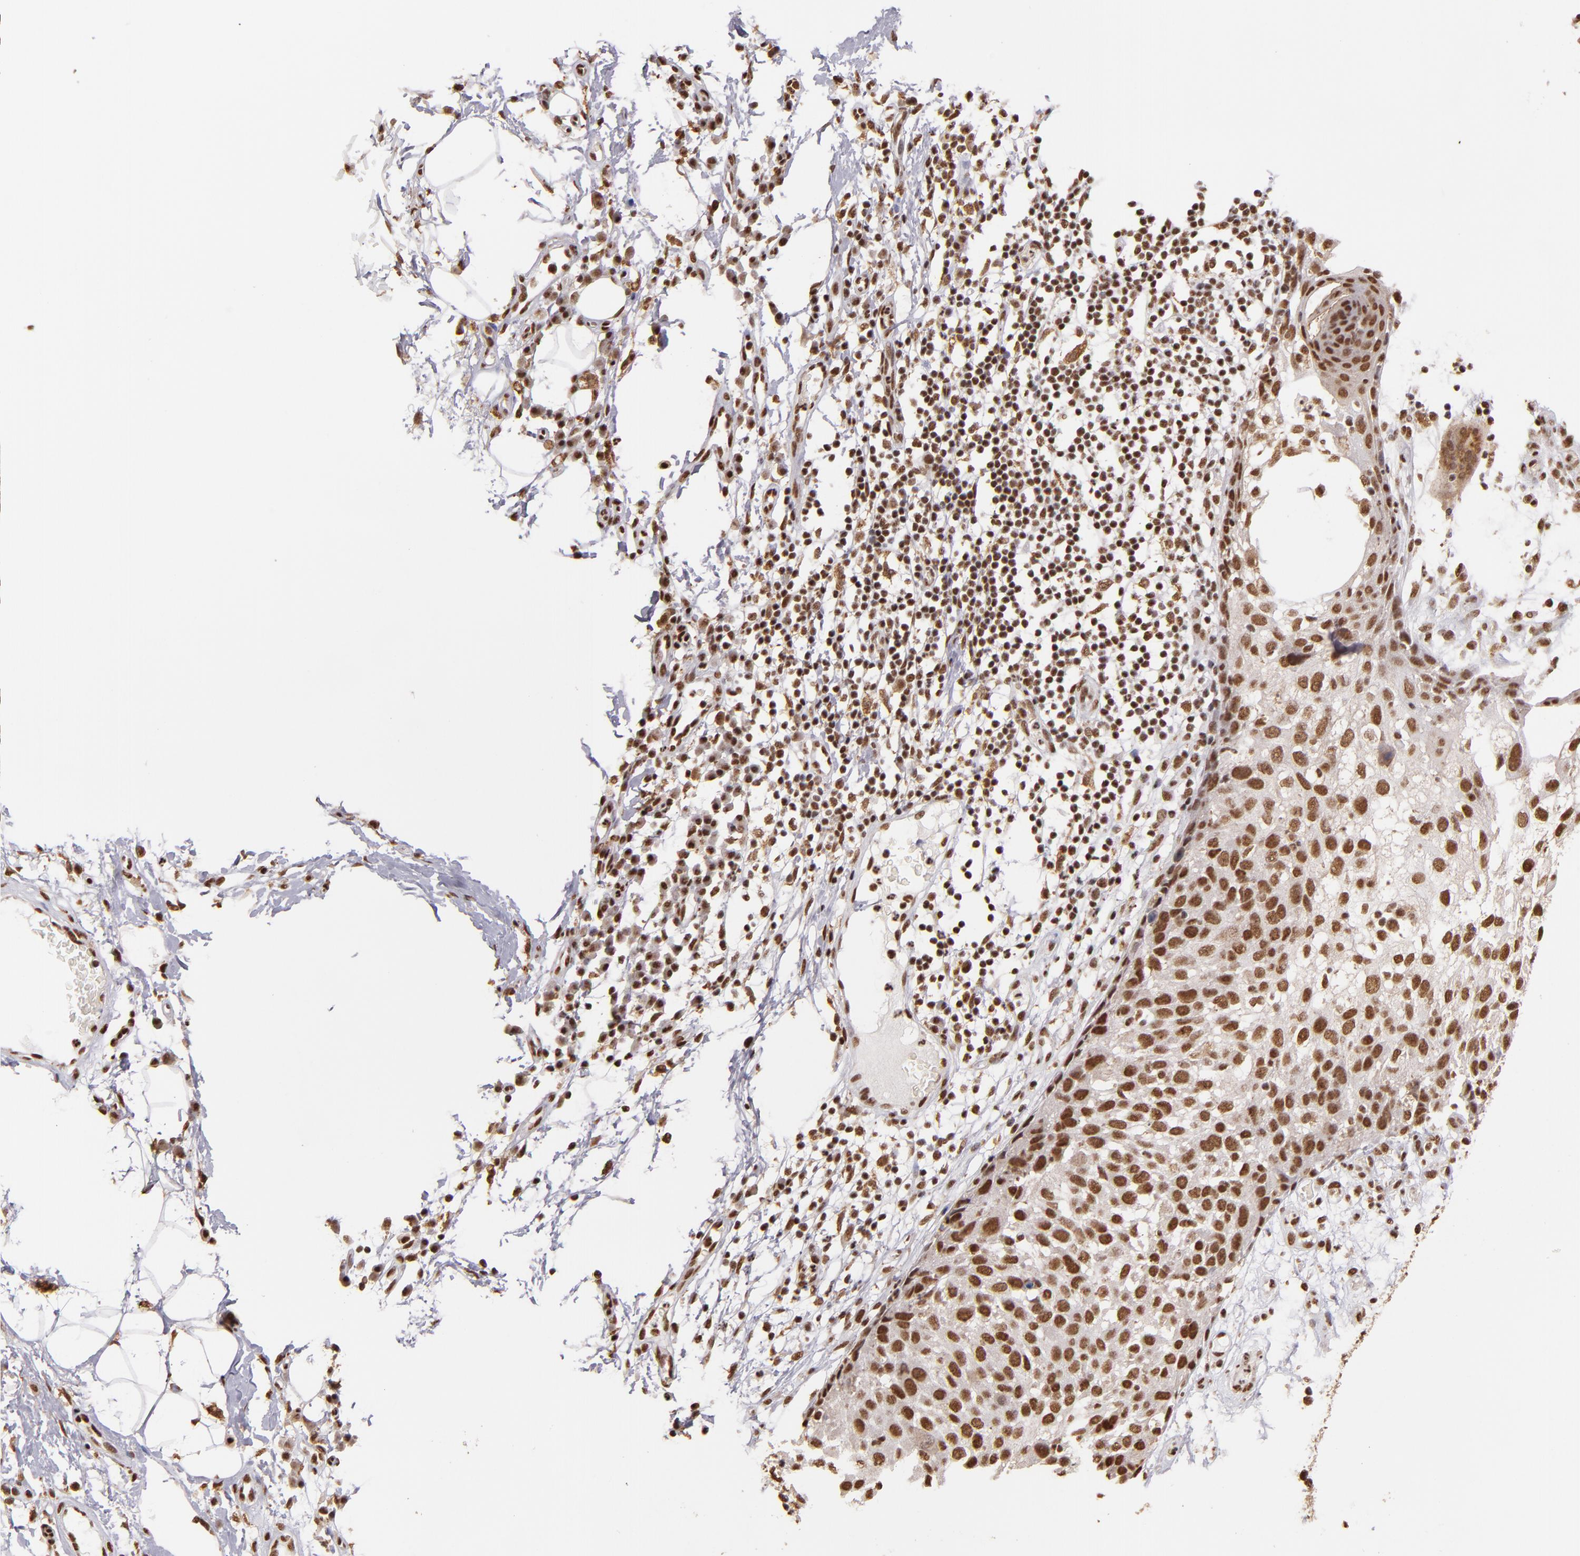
{"staining": {"intensity": "moderate", "quantity": ">75%", "location": "nuclear"}, "tissue": "skin cancer", "cell_type": "Tumor cells", "image_type": "cancer", "snomed": [{"axis": "morphology", "description": "Squamous cell carcinoma, NOS"}, {"axis": "topography", "description": "Skin"}], "caption": "Immunohistochemistry (IHC) histopathology image of human skin cancer (squamous cell carcinoma) stained for a protein (brown), which displays medium levels of moderate nuclear expression in approximately >75% of tumor cells.", "gene": "SP1", "patient": {"sex": "male", "age": 87}}